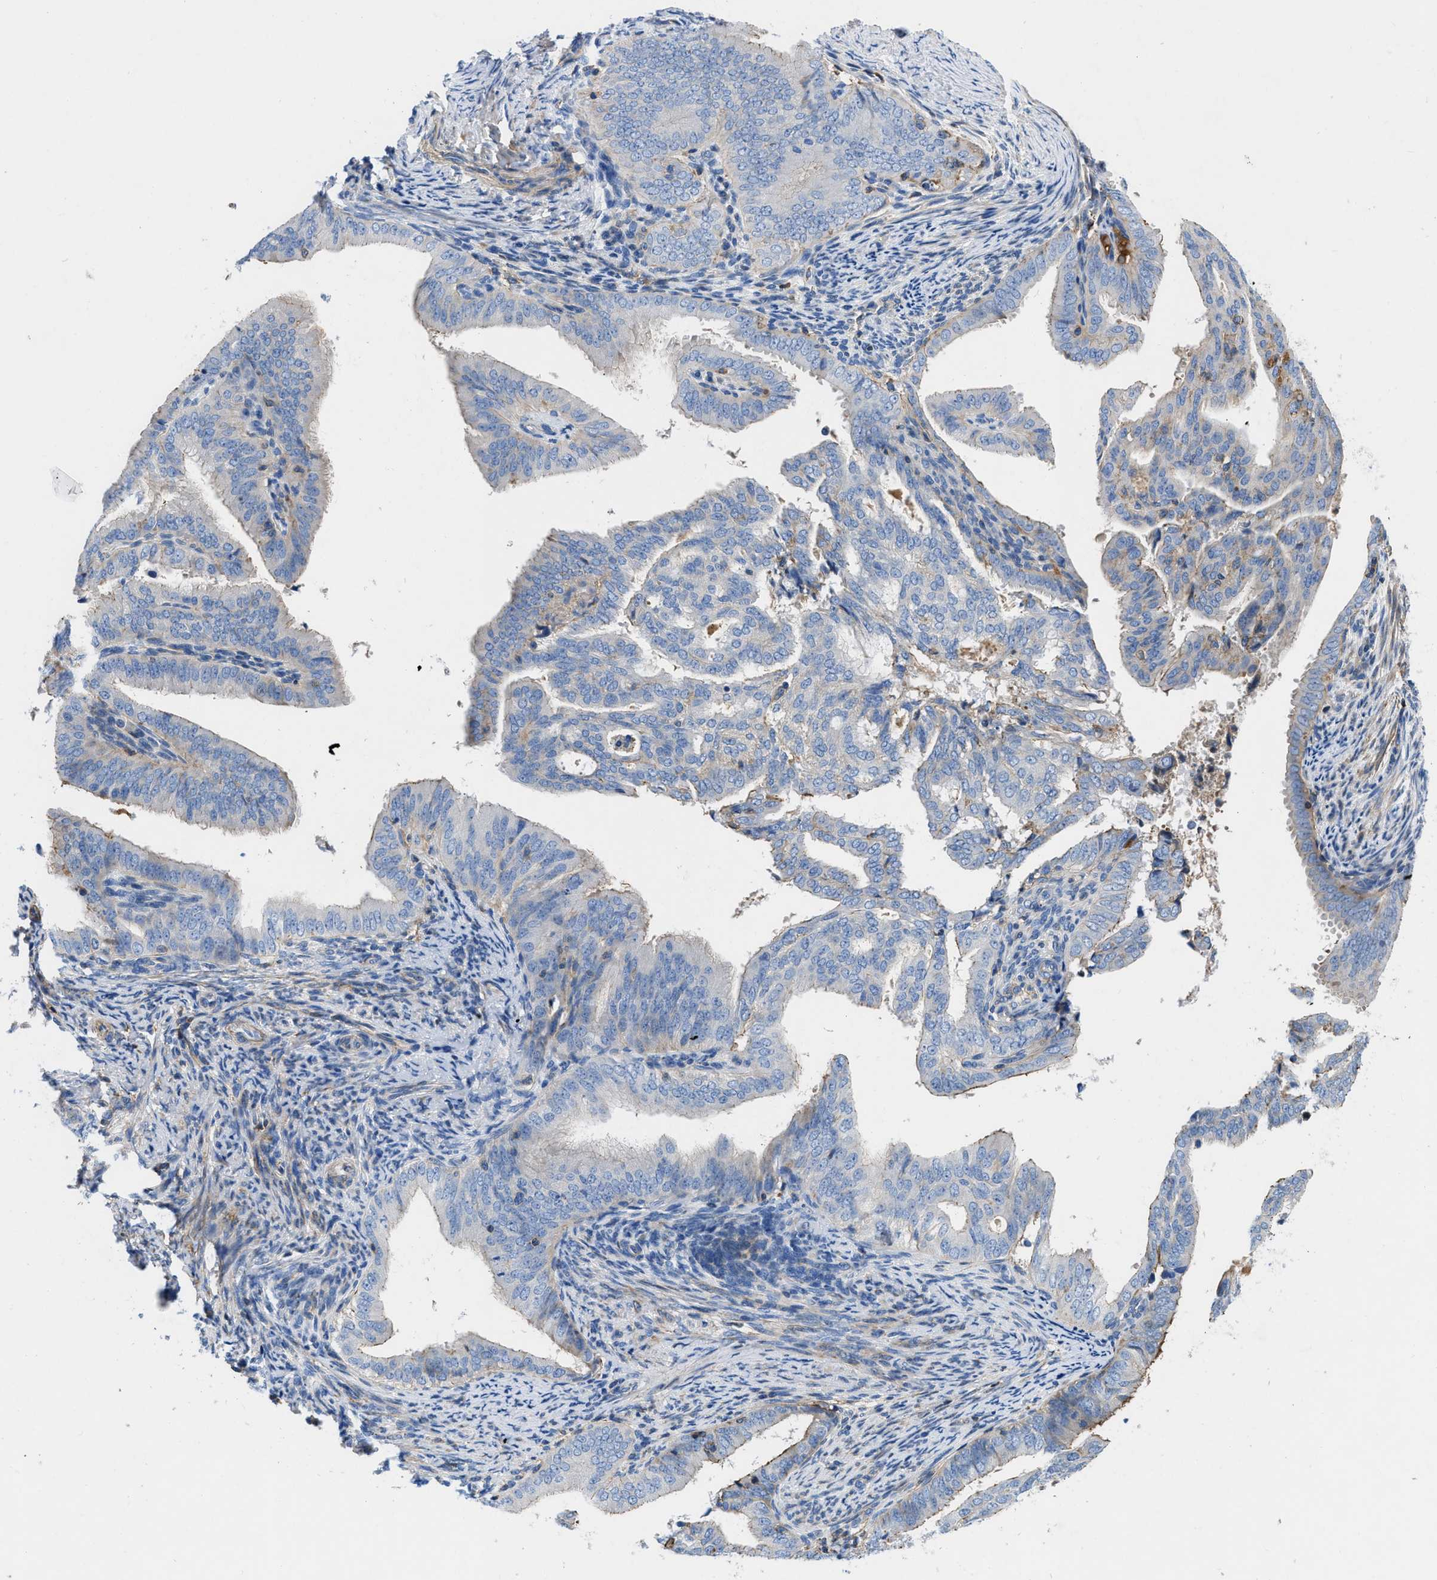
{"staining": {"intensity": "moderate", "quantity": "<25%", "location": "cytoplasmic/membranous"}, "tissue": "endometrial cancer", "cell_type": "Tumor cells", "image_type": "cancer", "snomed": [{"axis": "morphology", "description": "Adenocarcinoma, NOS"}, {"axis": "topography", "description": "Endometrium"}], "caption": "This micrograph displays adenocarcinoma (endometrial) stained with immunohistochemistry to label a protein in brown. The cytoplasmic/membranous of tumor cells show moderate positivity for the protein. Nuclei are counter-stained blue.", "gene": "ATP6V0D1", "patient": {"sex": "female", "age": 58}}